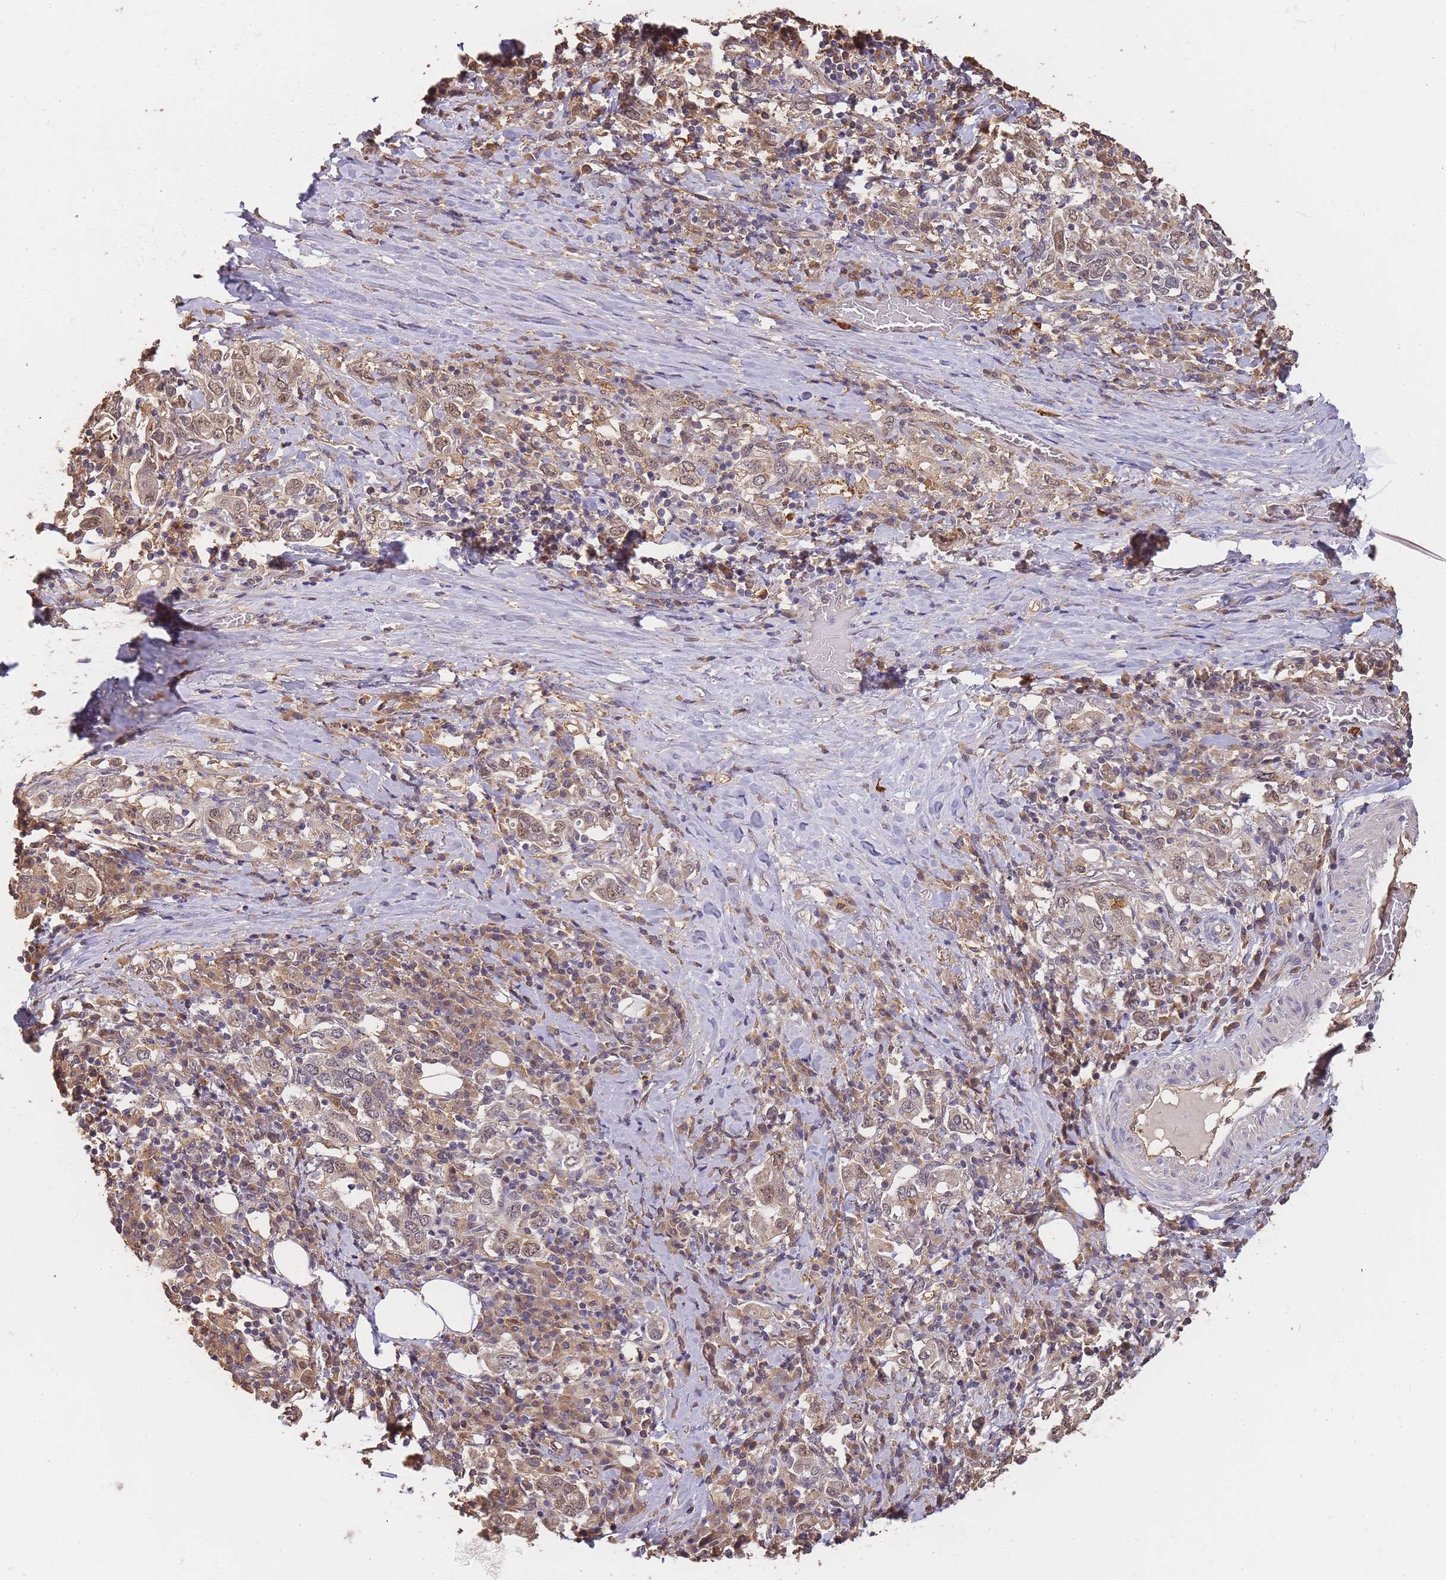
{"staining": {"intensity": "weak", "quantity": "25%-75%", "location": "nuclear"}, "tissue": "stomach cancer", "cell_type": "Tumor cells", "image_type": "cancer", "snomed": [{"axis": "morphology", "description": "Adenocarcinoma, NOS"}, {"axis": "topography", "description": "Stomach, upper"}, {"axis": "topography", "description": "Stomach"}], "caption": "This is an image of IHC staining of adenocarcinoma (stomach), which shows weak staining in the nuclear of tumor cells.", "gene": "CDKN2AIPNL", "patient": {"sex": "male", "age": 62}}